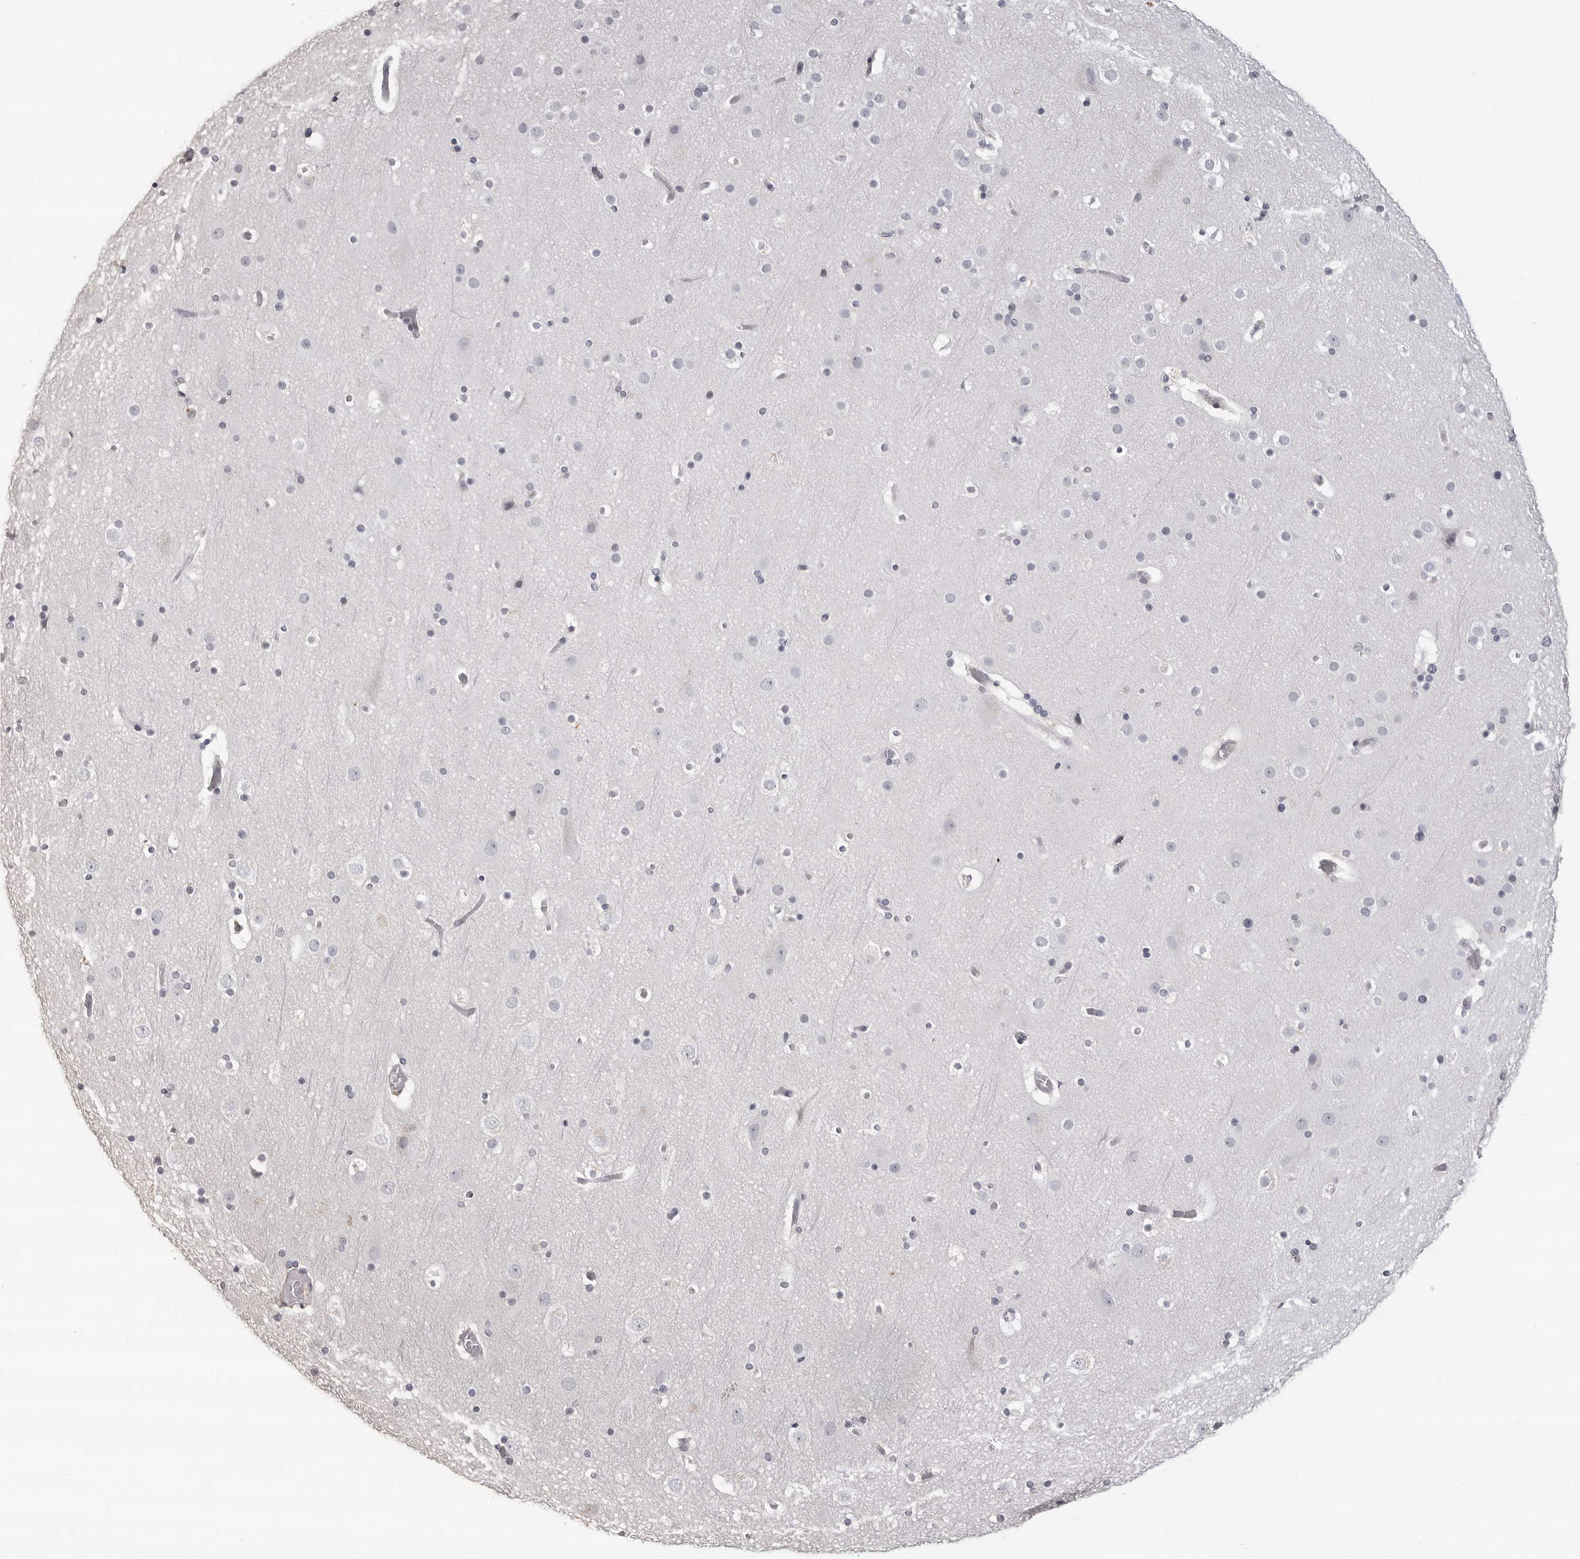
{"staining": {"intensity": "negative", "quantity": "none", "location": "none"}, "tissue": "cerebral cortex", "cell_type": "Endothelial cells", "image_type": "normal", "snomed": [{"axis": "morphology", "description": "Normal tissue, NOS"}, {"axis": "topography", "description": "Cerebral cortex"}], "caption": "Image shows no protein positivity in endothelial cells of unremarkable cerebral cortex.", "gene": "IL31", "patient": {"sex": "male", "age": 57}}